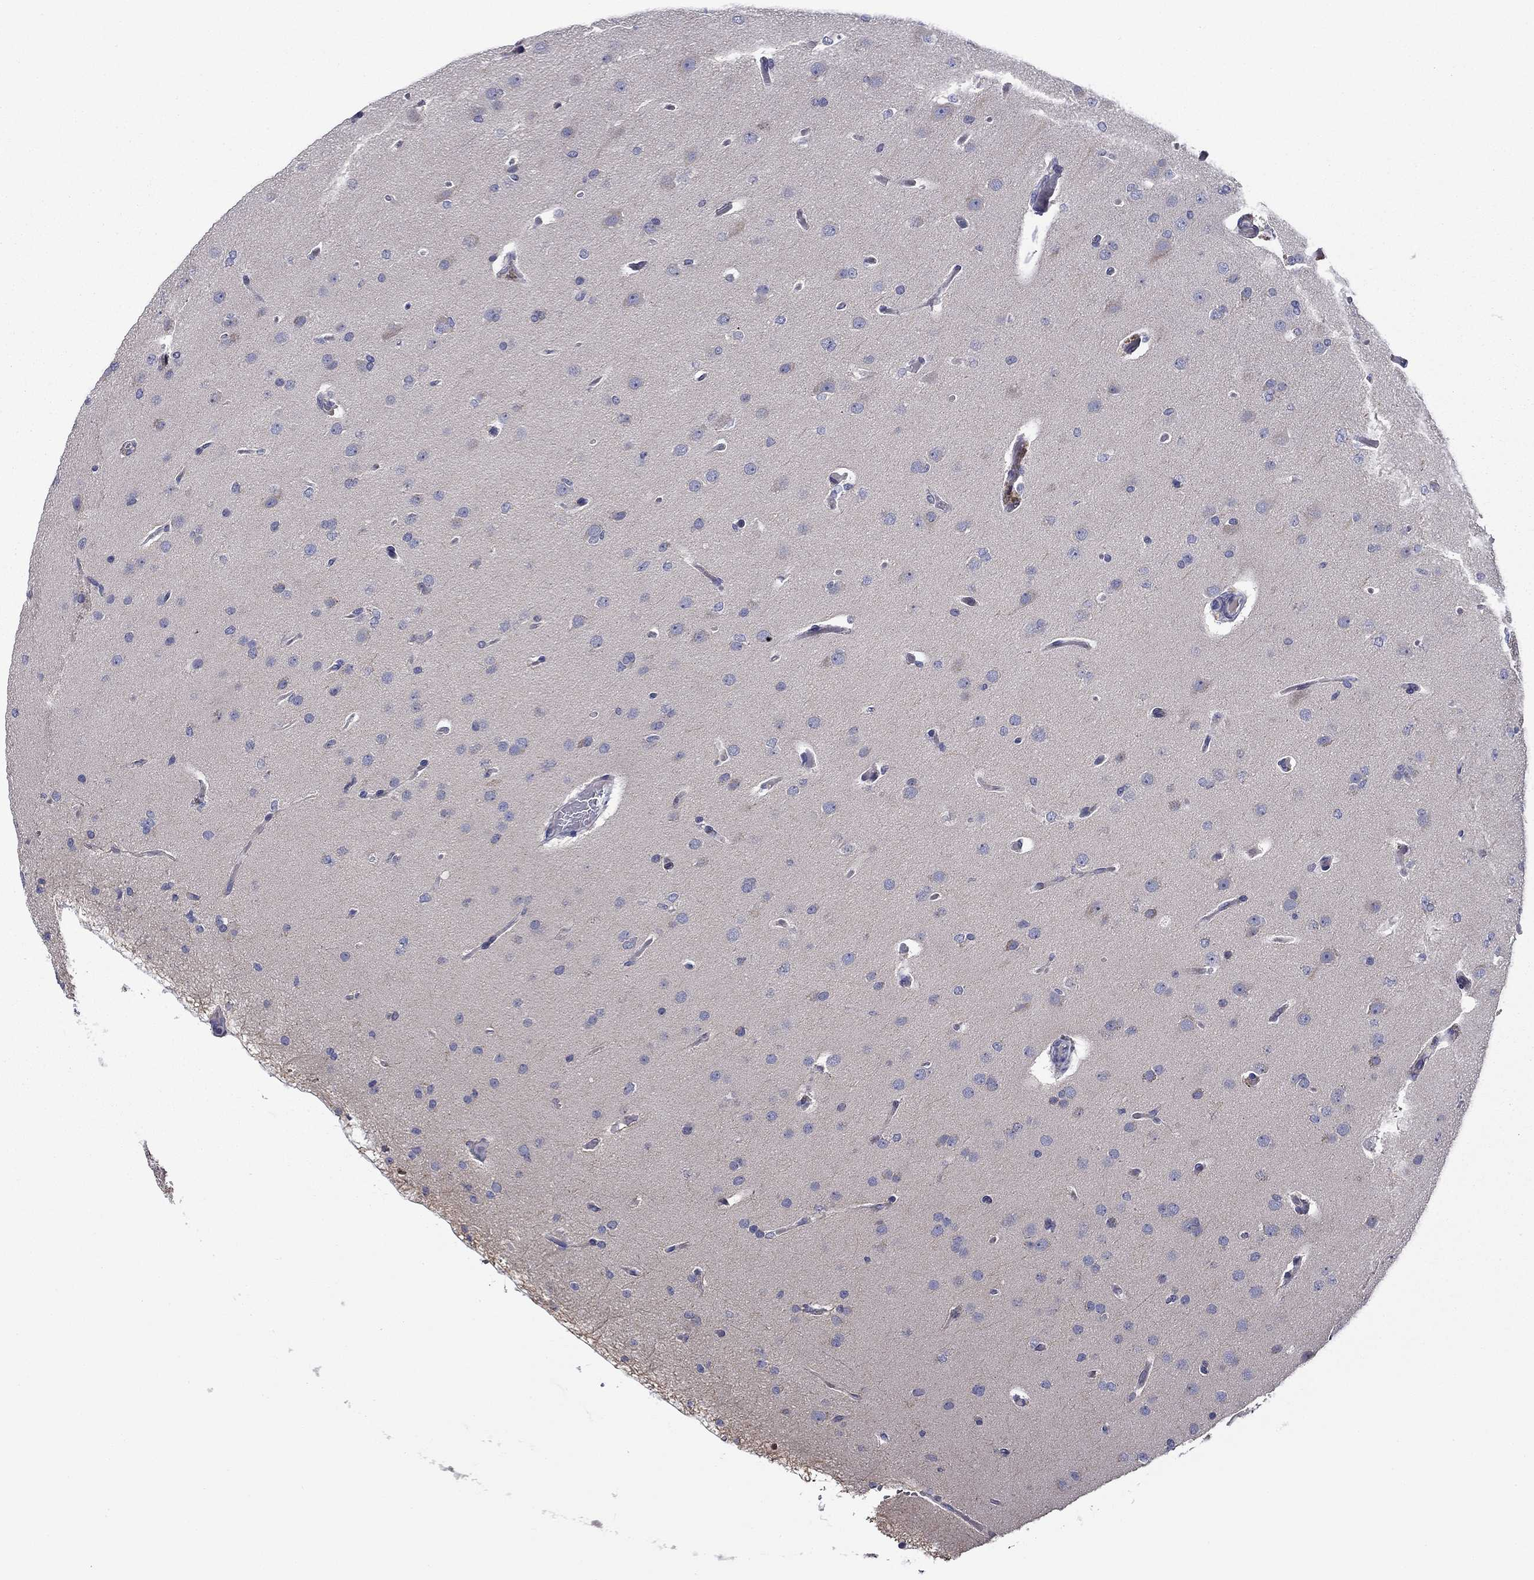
{"staining": {"intensity": "negative", "quantity": "none", "location": "none"}, "tissue": "glioma", "cell_type": "Tumor cells", "image_type": "cancer", "snomed": [{"axis": "morphology", "description": "Glioma, malignant, Low grade"}, {"axis": "topography", "description": "Brain"}], "caption": "An immunohistochemistry (IHC) photomicrograph of glioma is shown. There is no staining in tumor cells of glioma.", "gene": "SPATA7", "patient": {"sex": "male", "age": 41}}